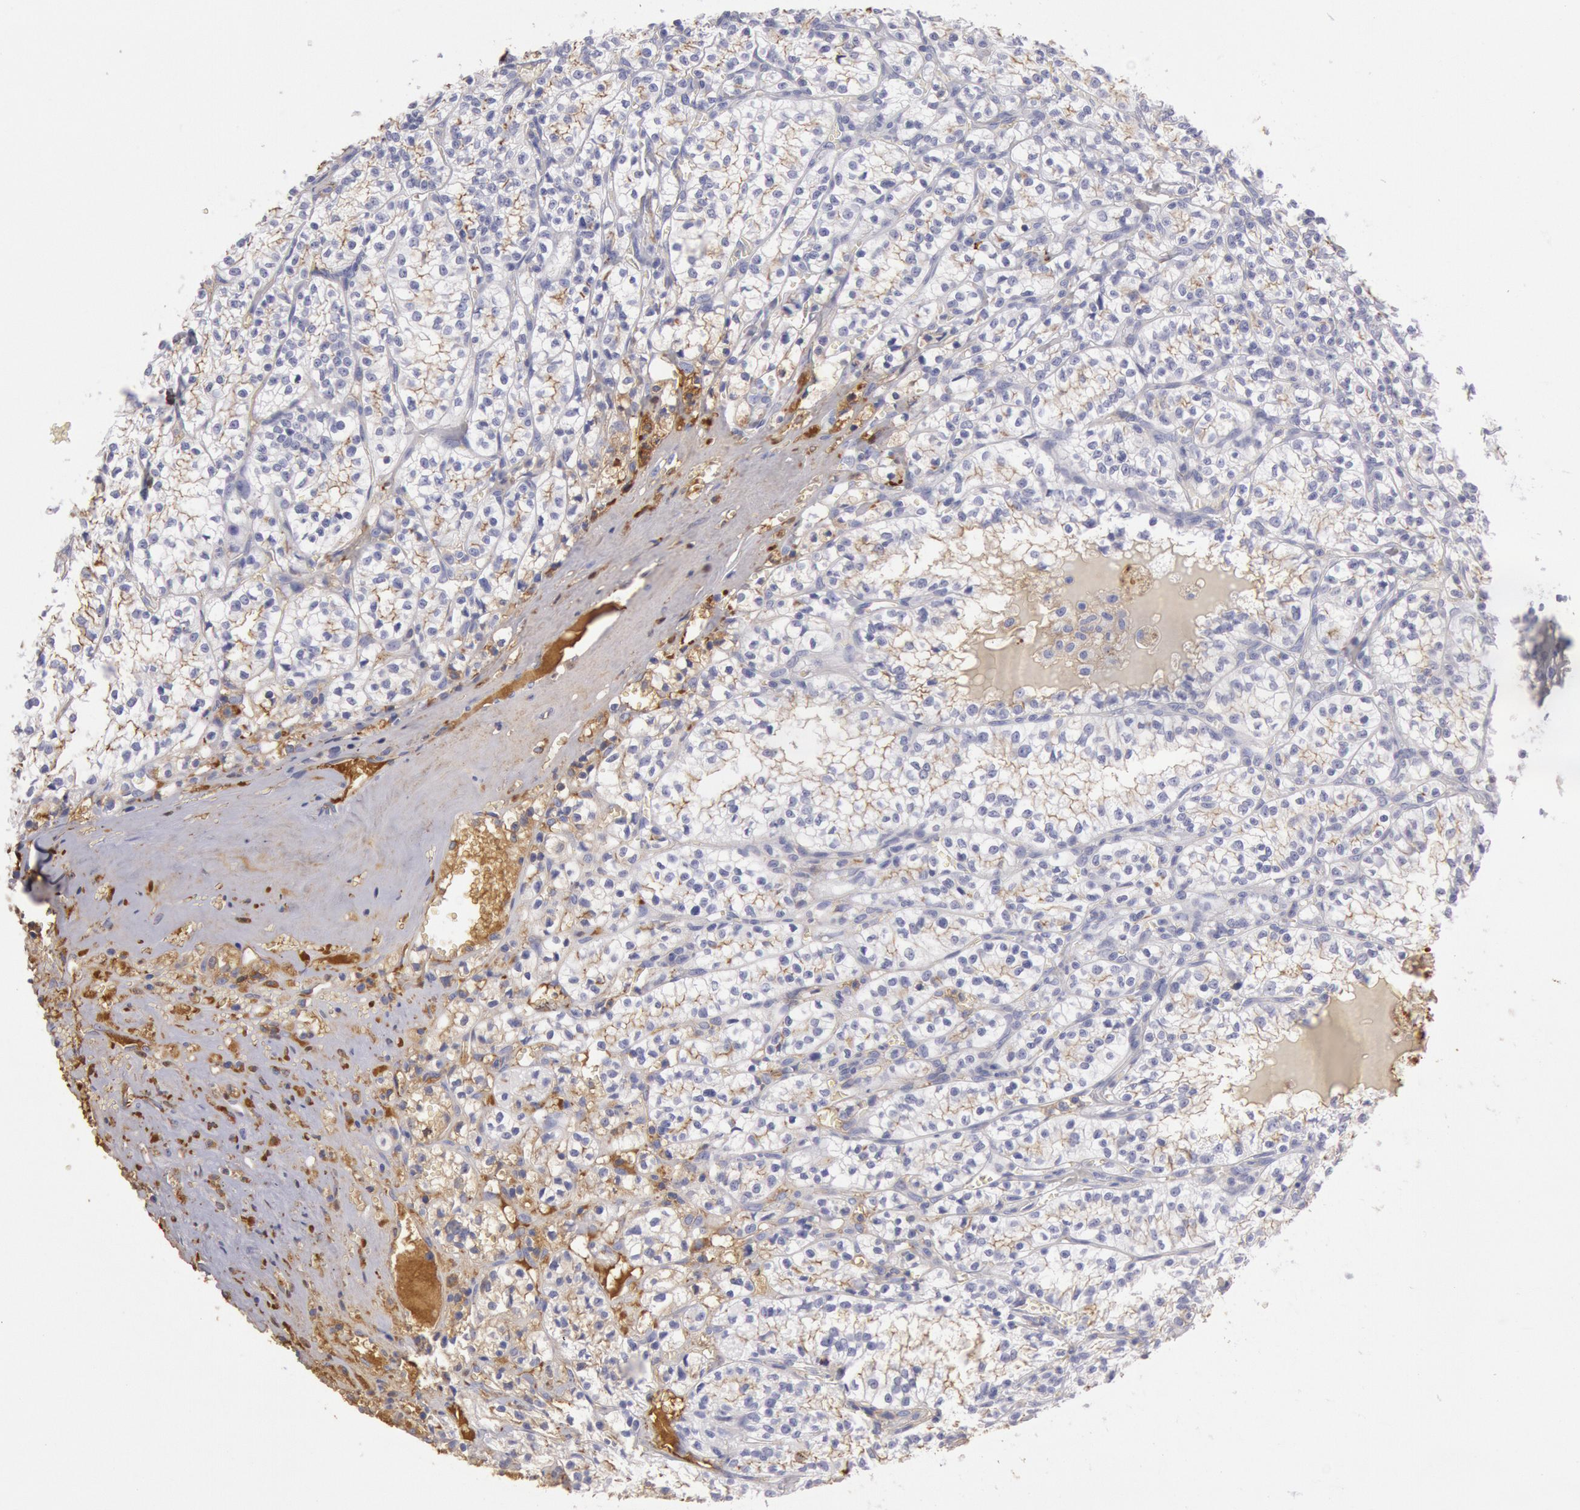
{"staining": {"intensity": "negative", "quantity": "none", "location": "none"}, "tissue": "renal cancer", "cell_type": "Tumor cells", "image_type": "cancer", "snomed": [{"axis": "morphology", "description": "Adenocarcinoma, NOS"}, {"axis": "topography", "description": "Kidney"}], "caption": "IHC image of neoplastic tissue: human renal cancer (adenocarcinoma) stained with DAB (3,3'-diaminobenzidine) shows no significant protein positivity in tumor cells.", "gene": "IGHA1", "patient": {"sex": "male", "age": 61}}